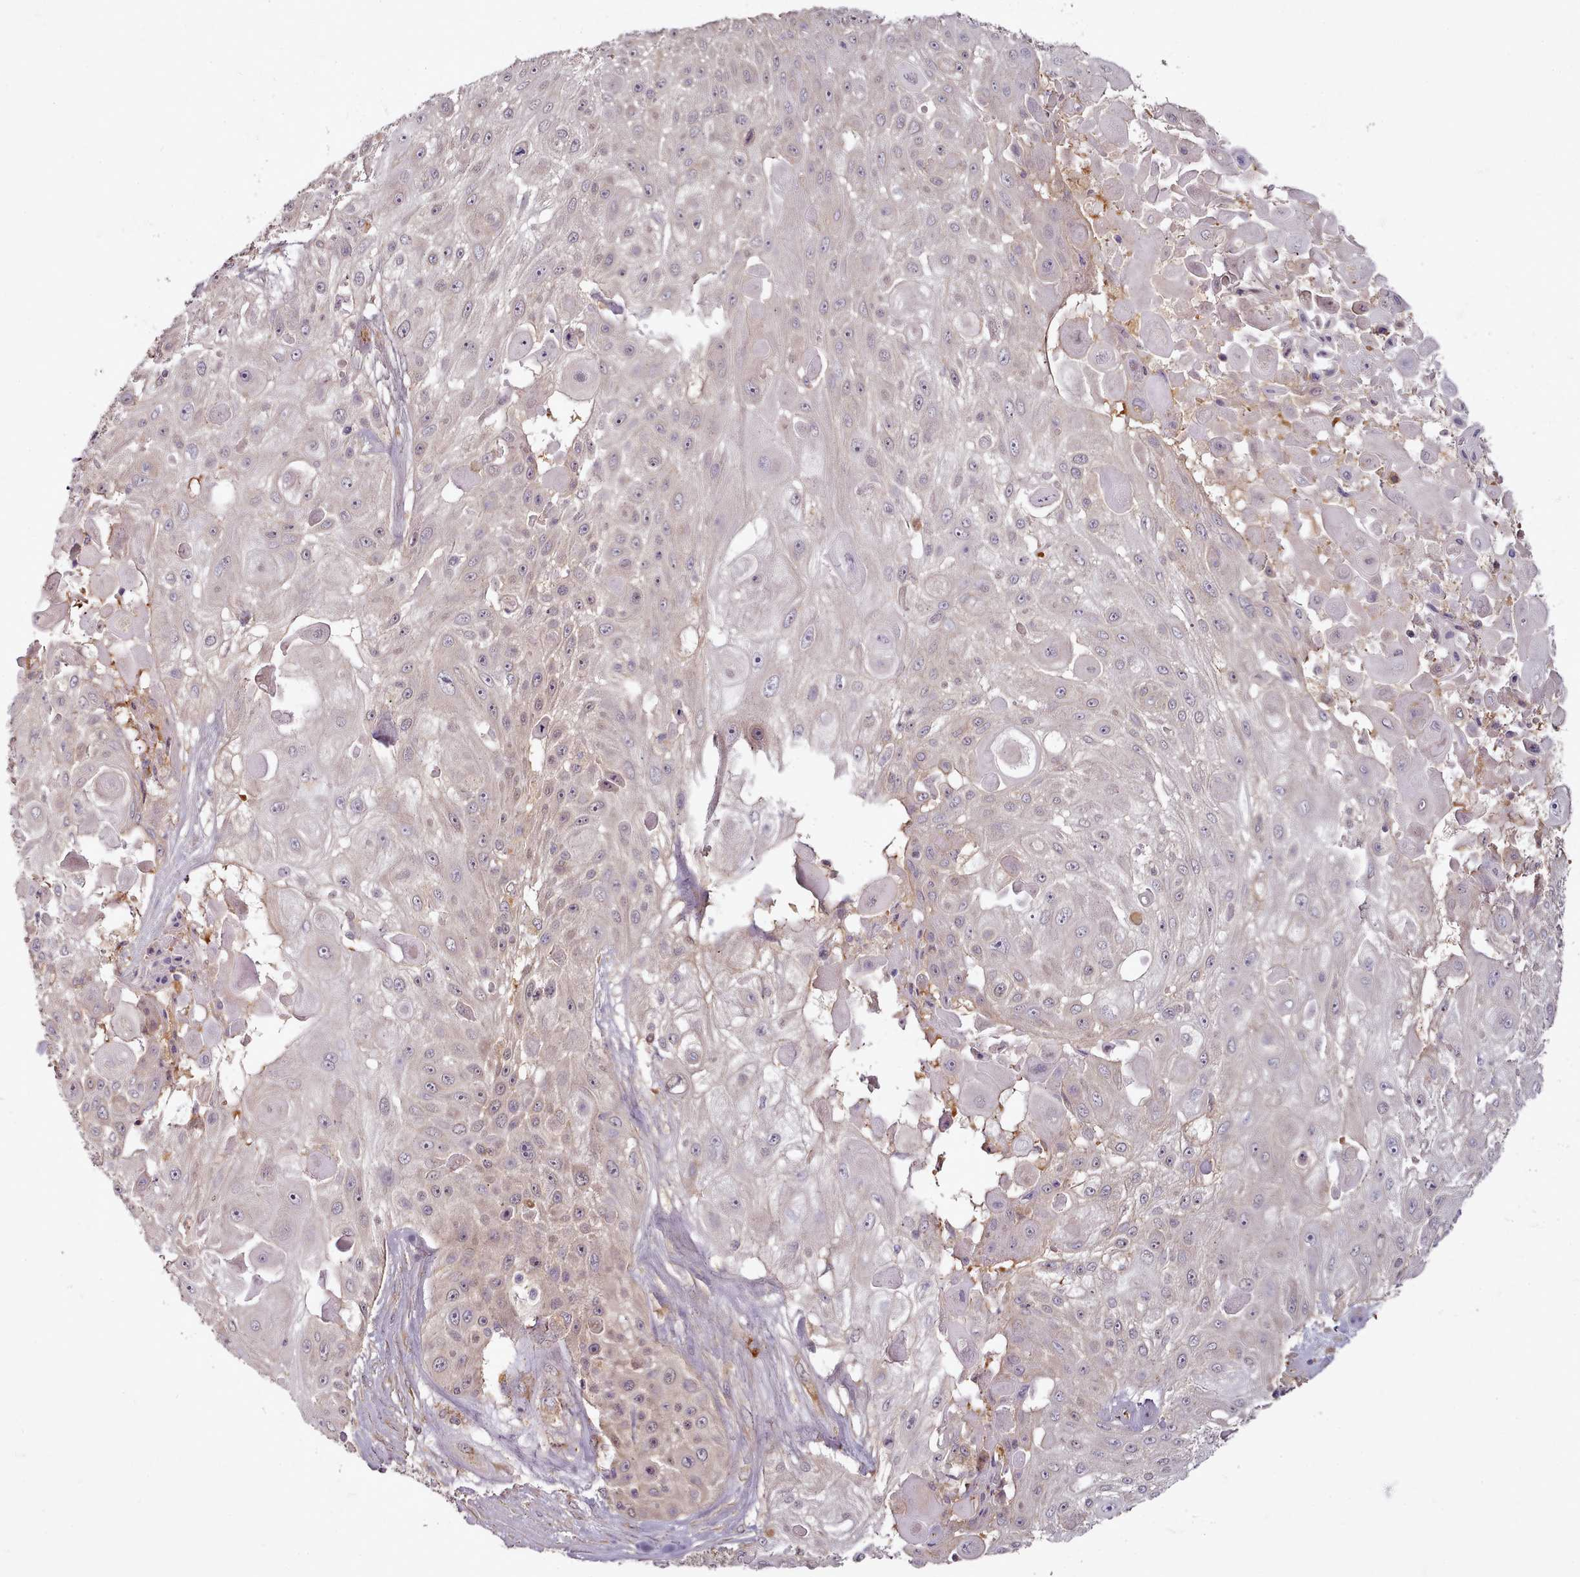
{"staining": {"intensity": "negative", "quantity": "none", "location": "none"}, "tissue": "skin cancer", "cell_type": "Tumor cells", "image_type": "cancer", "snomed": [{"axis": "morphology", "description": "Squamous cell carcinoma, NOS"}, {"axis": "topography", "description": "Skin"}], "caption": "DAB (3,3'-diaminobenzidine) immunohistochemical staining of skin squamous cell carcinoma demonstrates no significant expression in tumor cells.", "gene": "C1QTNF5", "patient": {"sex": "female", "age": 86}}